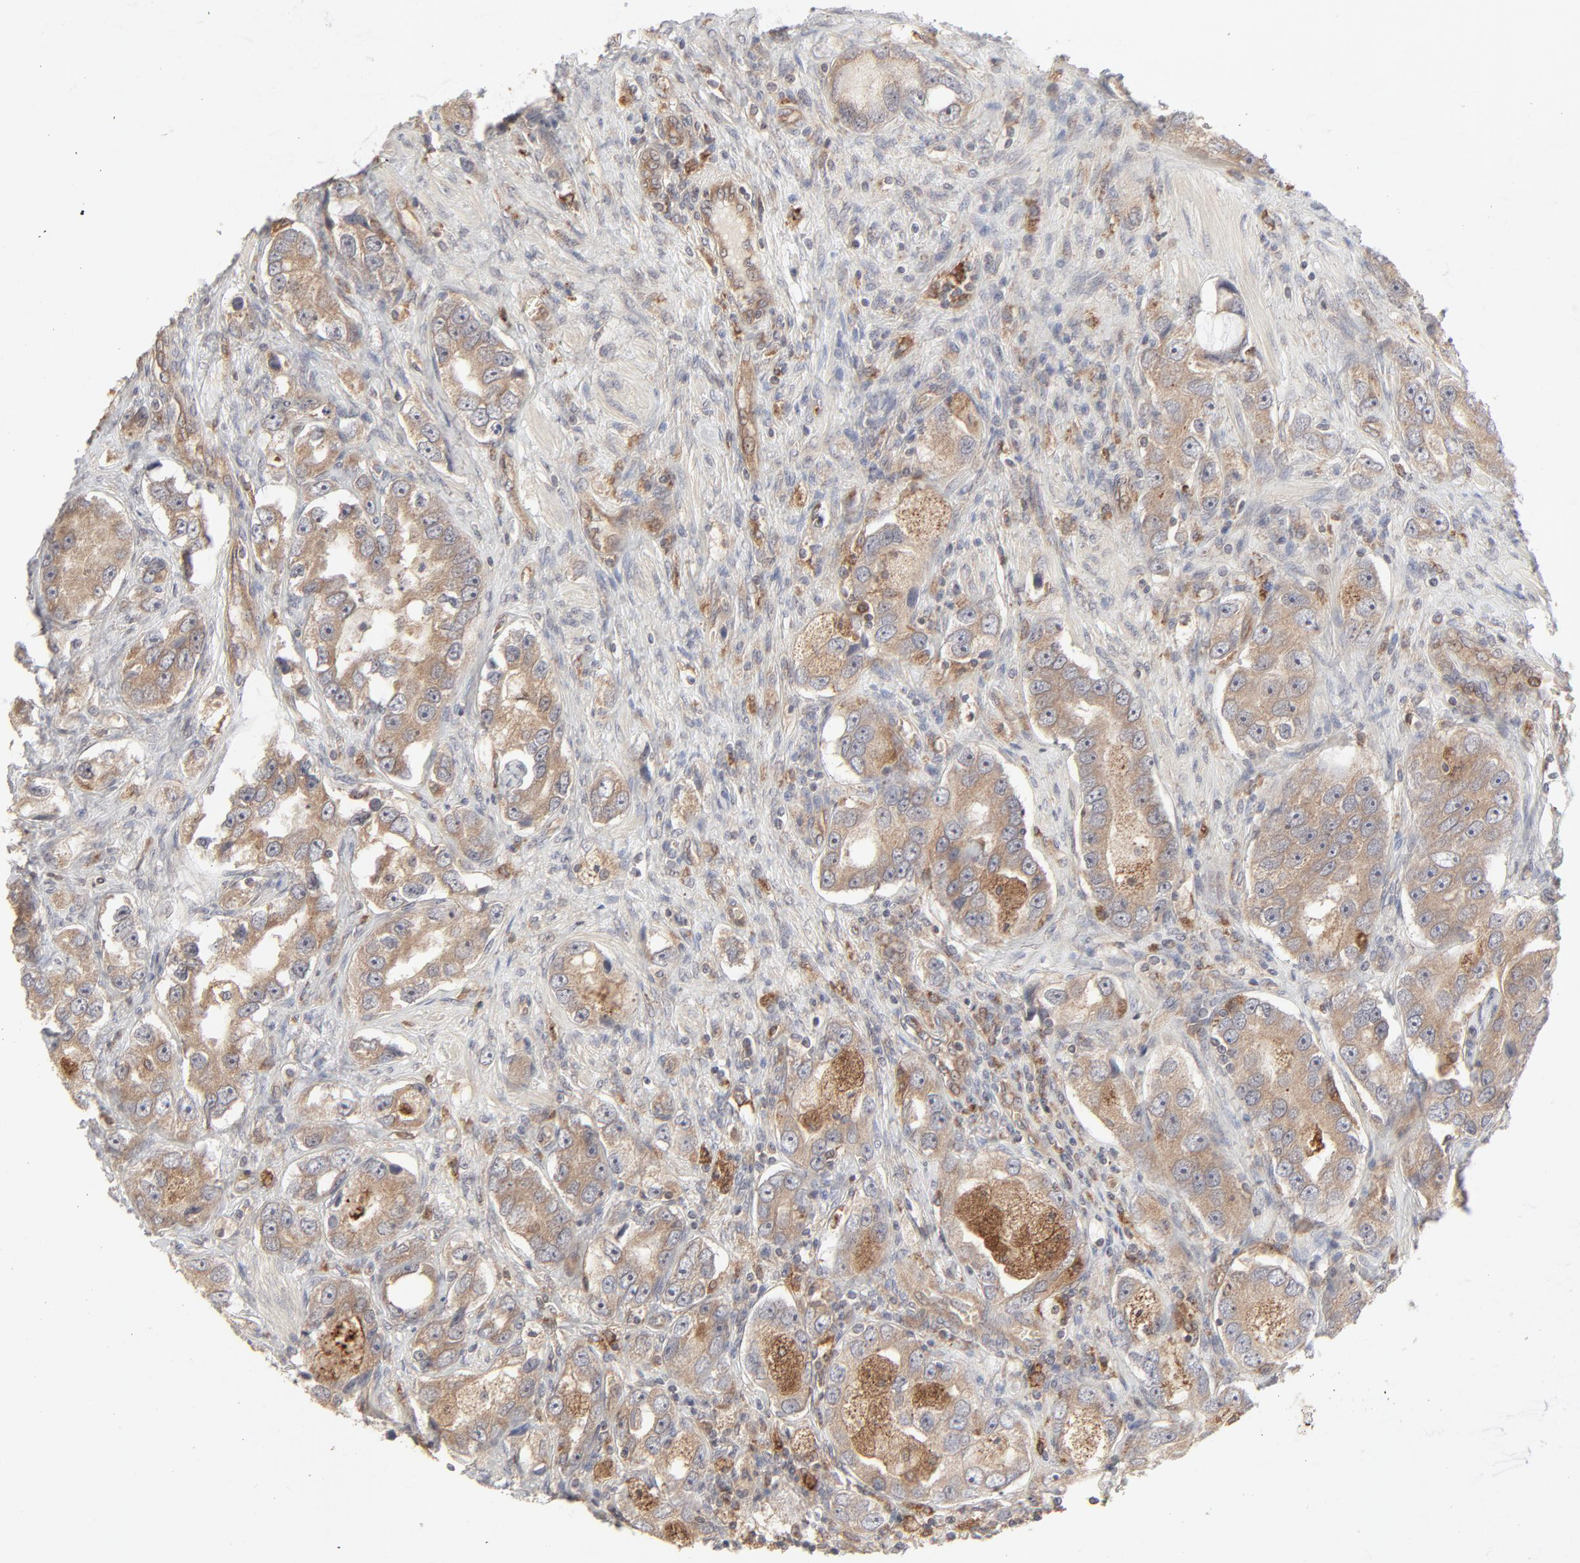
{"staining": {"intensity": "moderate", "quantity": ">75%", "location": "cytoplasmic/membranous"}, "tissue": "prostate cancer", "cell_type": "Tumor cells", "image_type": "cancer", "snomed": [{"axis": "morphology", "description": "Adenocarcinoma, High grade"}, {"axis": "topography", "description": "Prostate"}], "caption": "Human adenocarcinoma (high-grade) (prostate) stained with a brown dye shows moderate cytoplasmic/membranous positive positivity in about >75% of tumor cells.", "gene": "RAB5C", "patient": {"sex": "male", "age": 63}}